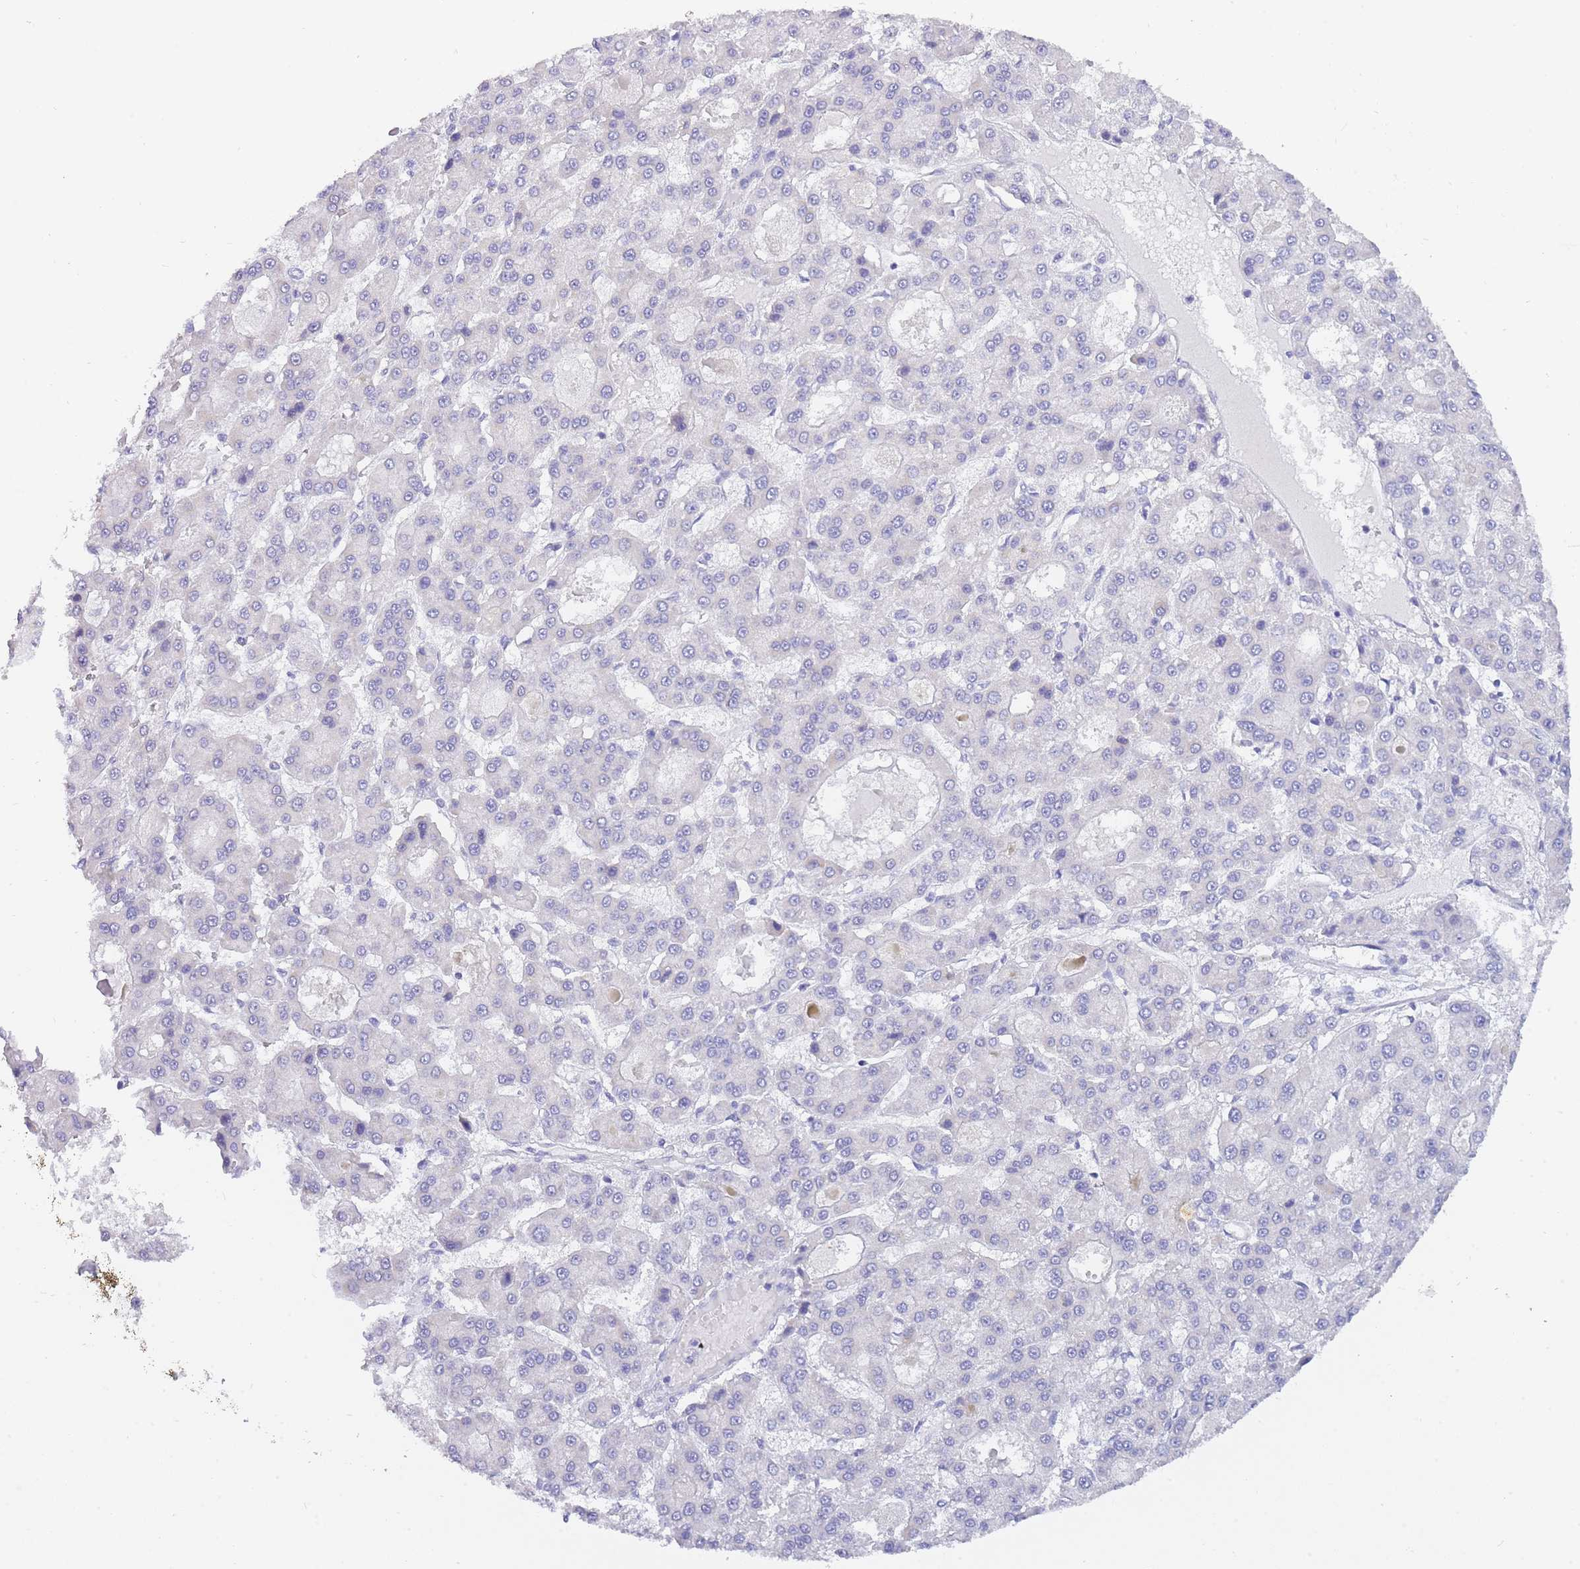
{"staining": {"intensity": "negative", "quantity": "none", "location": "none"}, "tissue": "liver cancer", "cell_type": "Tumor cells", "image_type": "cancer", "snomed": [{"axis": "morphology", "description": "Carcinoma, Hepatocellular, NOS"}, {"axis": "topography", "description": "Liver"}], "caption": "There is no significant expression in tumor cells of hepatocellular carcinoma (liver).", "gene": "FRAT2", "patient": {"sex": "male", "age": 70}}